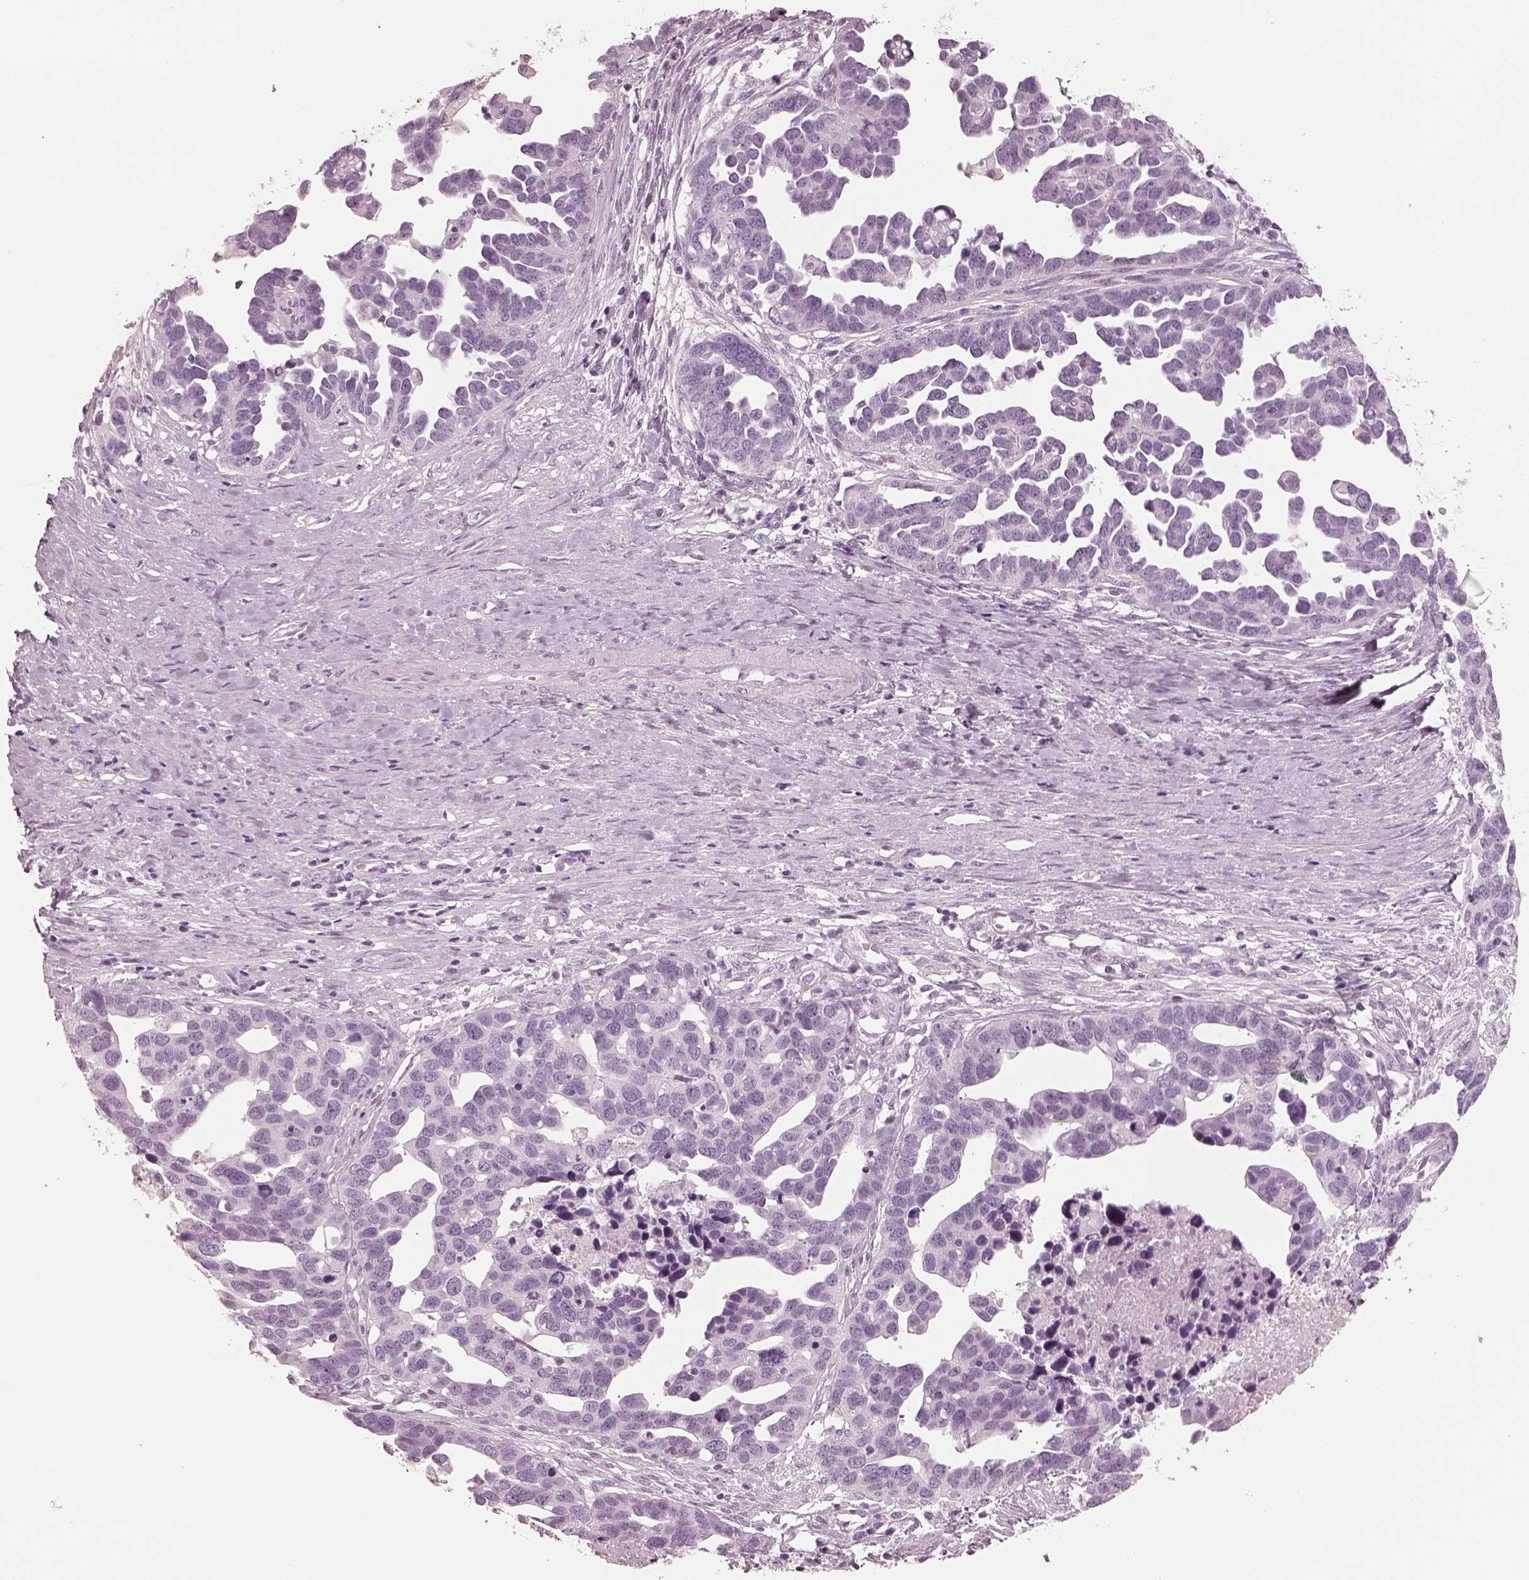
{"staining": {"intensity": "negative", "quantity": "none", "location": "none"}, "tissue": "ovarian cancer", "cell_type": "Tumor cells", "image_type": "cancer", "snomed": [{"axis": "morphology", "description": "Cystadenocarcinoma, serous, NOS"}, {"axis": "topography", "description": "Ovary"}], "caption": "DAB immunohistochemical staining of human ovarian serous cystadenocarcinoma exhibits no significant positivity in tumor cells.", "gene": "C2orf81", "patient": {"sex": "female", "age": 54}}